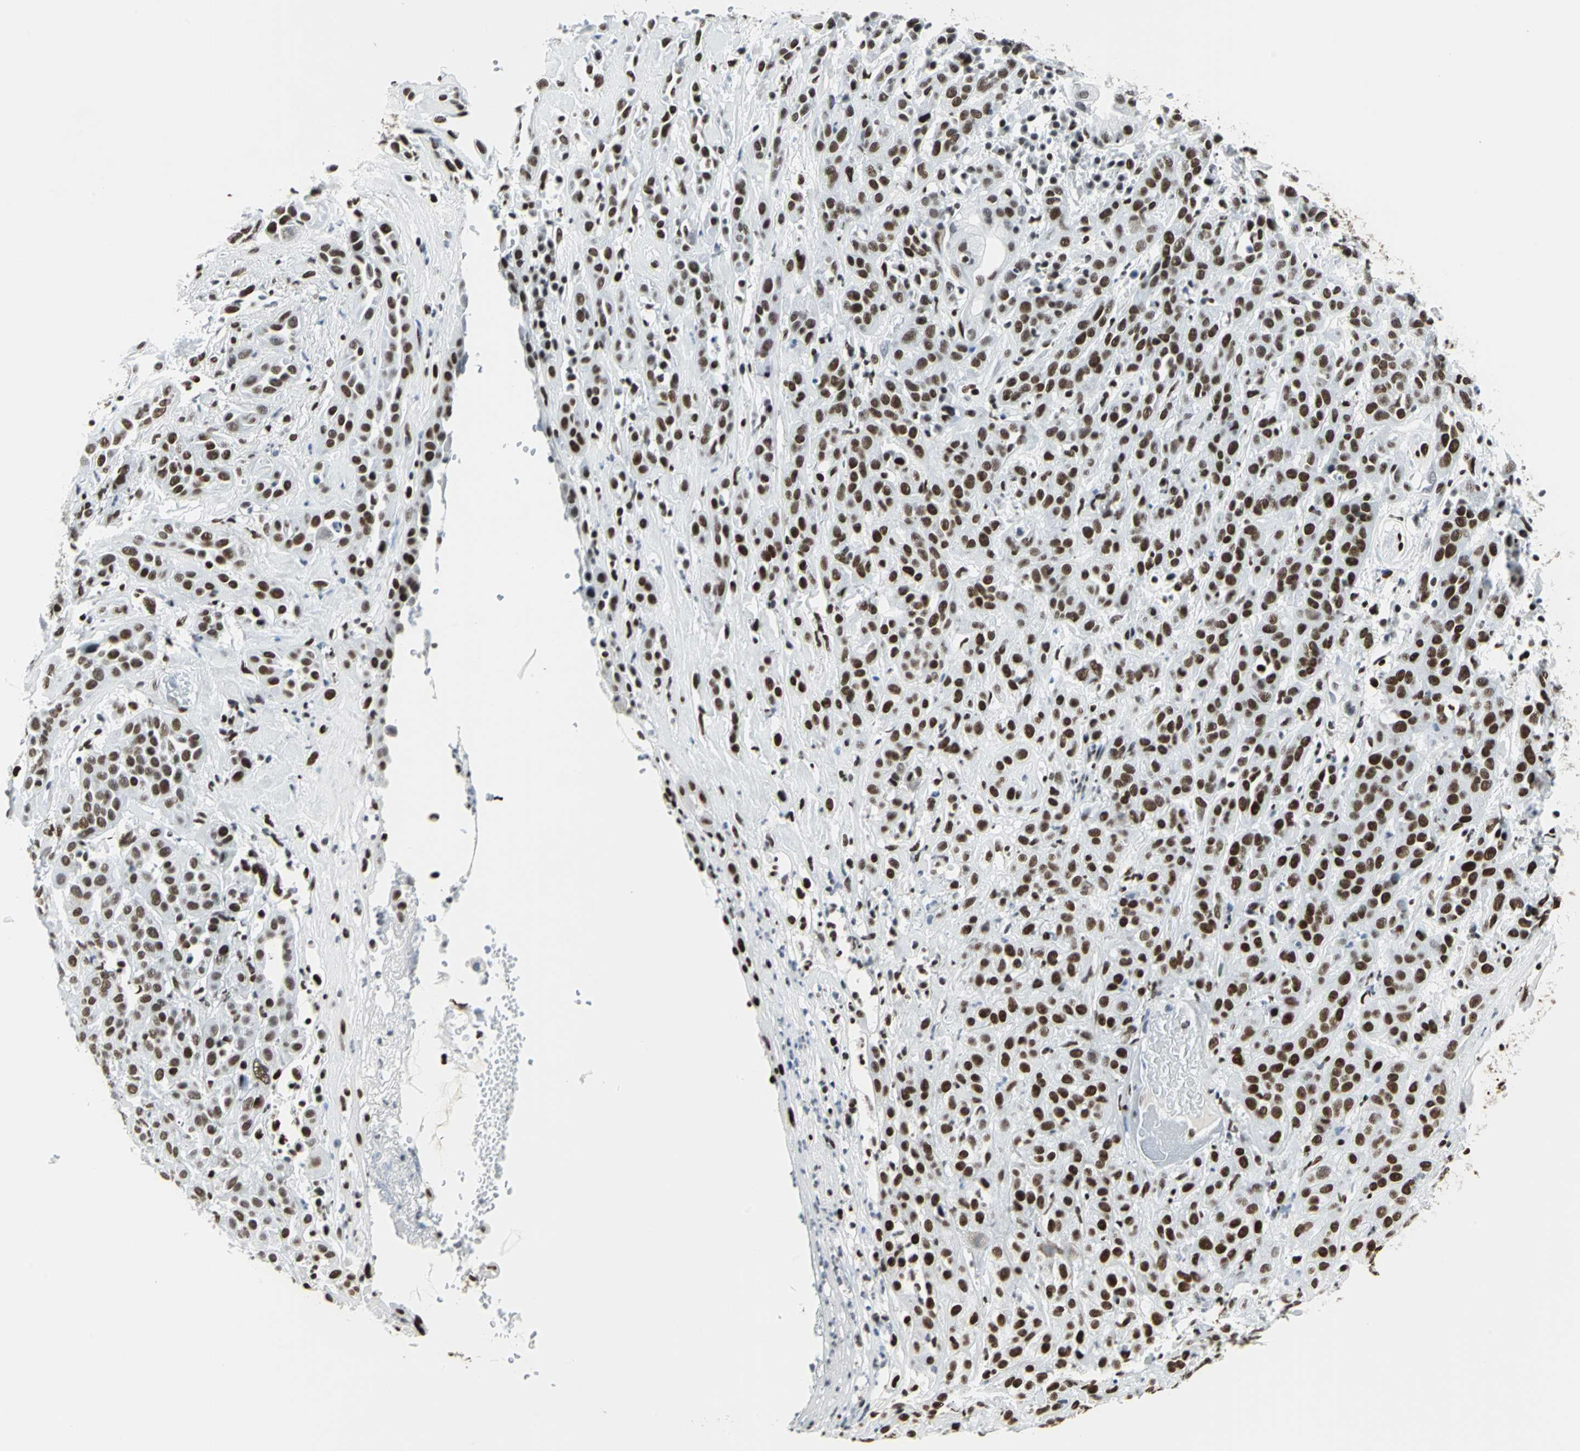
{"staining": {"intensity": "strong", "quantity": ">75%", "location": "nuclear"}, "tissue": "head and neck cancer", "cell_type": "Tumor cells", "image_type": "cancer", "snomed": [{"axis": "morphology", "description": "Squamous cell carcinoma, NOS"}, {"axis": "topography", "description": "Head-Neck"}], "caption": "Tumor cells reveal high levels of strong nuclear positivity in about >75% of cells in head and neck squamous cell carcinoma.", "gene": "HDAC2", "patient": {"sex": "male", "age": 62}}